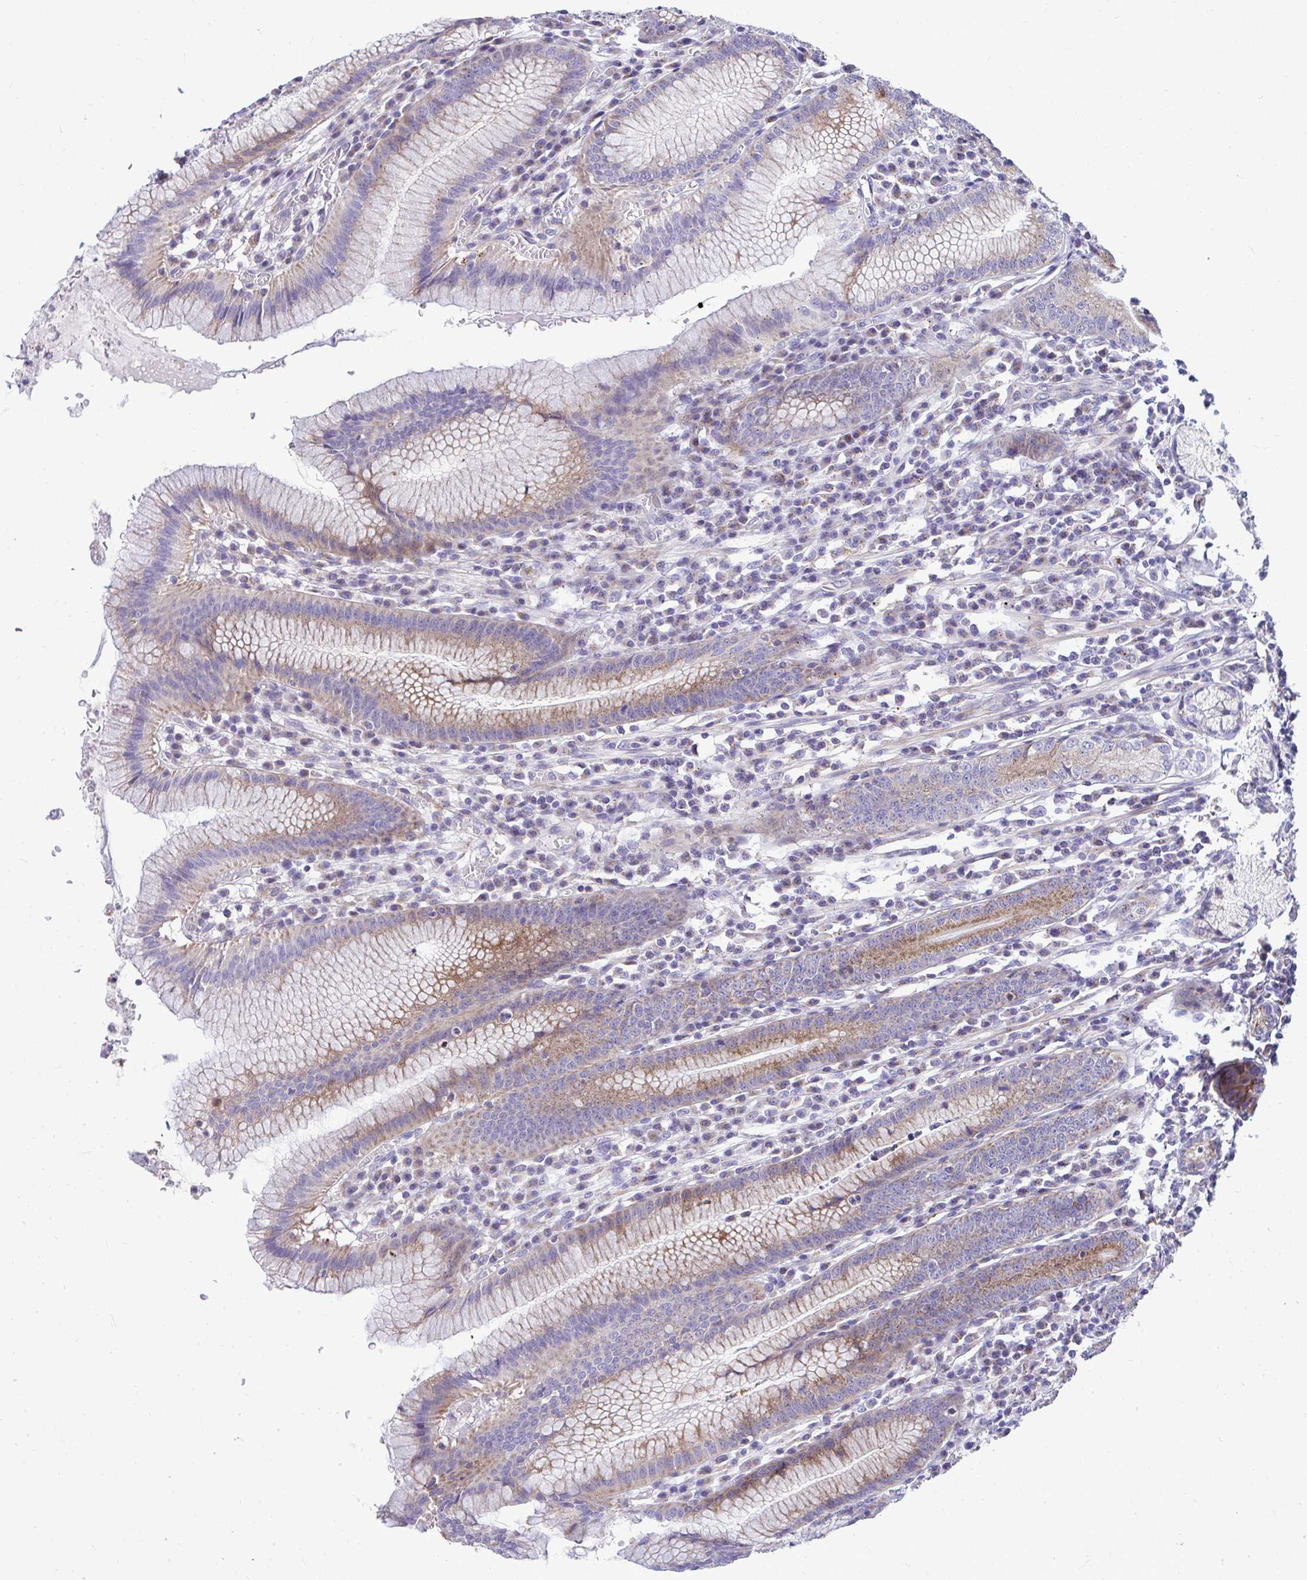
{"staining": {"intensity": "moderate", "quantity": "25%-75%", "location": "cytoplasmic/membranous"}, "tissue": "stomach", "cell_type": "Glandular cells", "image_type": "normal", "snomed": [{"axis": "morphology", "description": "Normal tissue, NOS"}, {"axis": "topography", "description": "Stomach"}], "caption": "Protein analysis of normal stomach exhibits moderate cytoplasmic/membranous positivity in about 25%-75% of glandular cells. (DAB (3,3'-diaminobenzidine) IHC with brightfield microscopy, high magnification).", "gene": "MRPS16", "patient": {"sex": "male", "age": 55}}